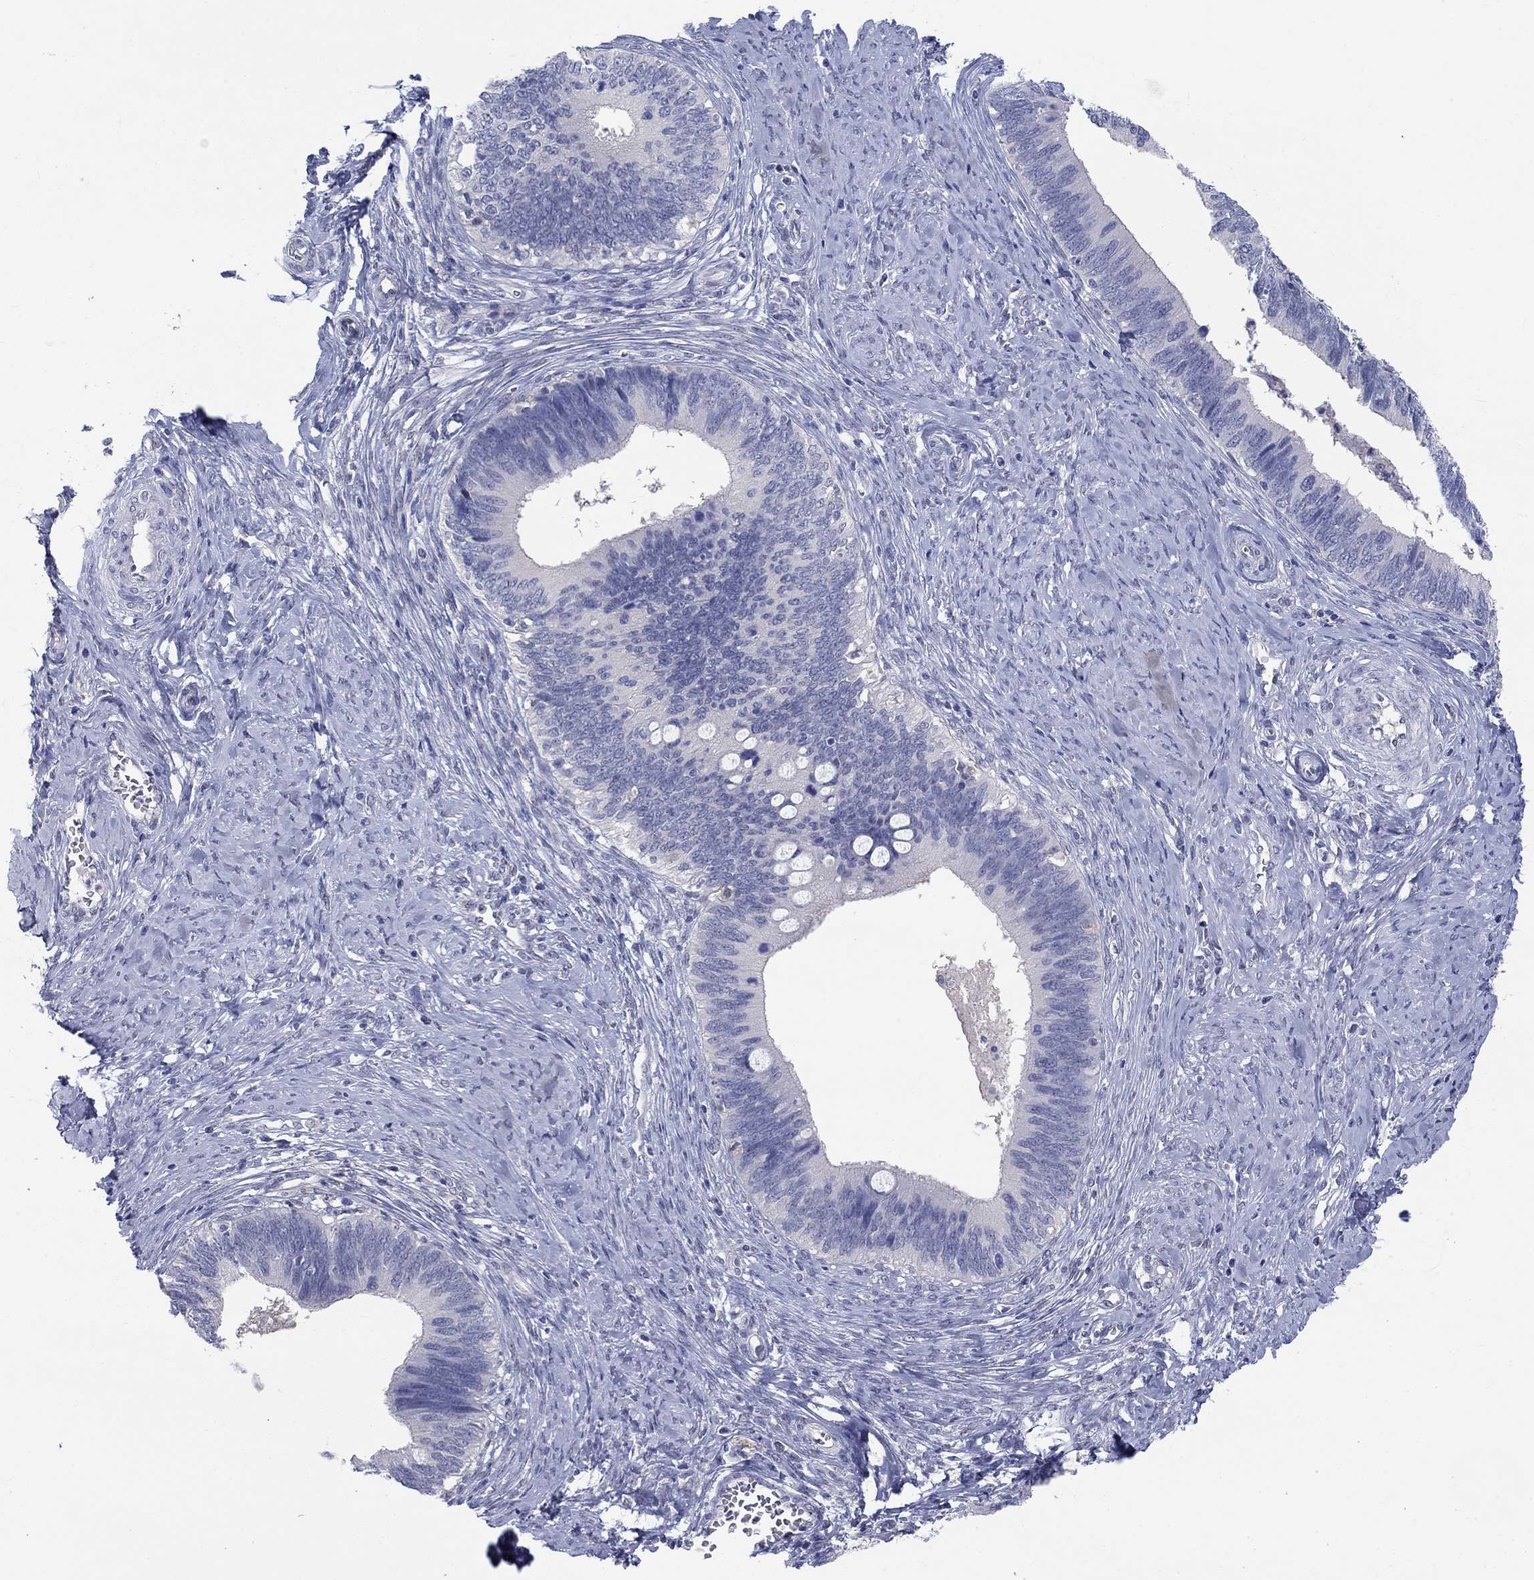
{"staining": {"intensity": "negative", "quantity": "none", "location": "none"}, "tissue": "cervical cancer", "cell_type": "Tumor cells", "image_type": "cancer", "snomed": [{"axis": "morphology", "description": "Adenocarcinoma, NOS"}, {"axis": "topography", "description": "Cervix"}], "caption": "An immunohistochemistry (IHC) micrograph of cervical adenocarcinoma is shown. There is no staining in tumor cells of cervical adenocarcinoma. Nuclei are stained in blue.", "gene": "EGFLAM", "patient": {"sex": "female", "age": 42}}